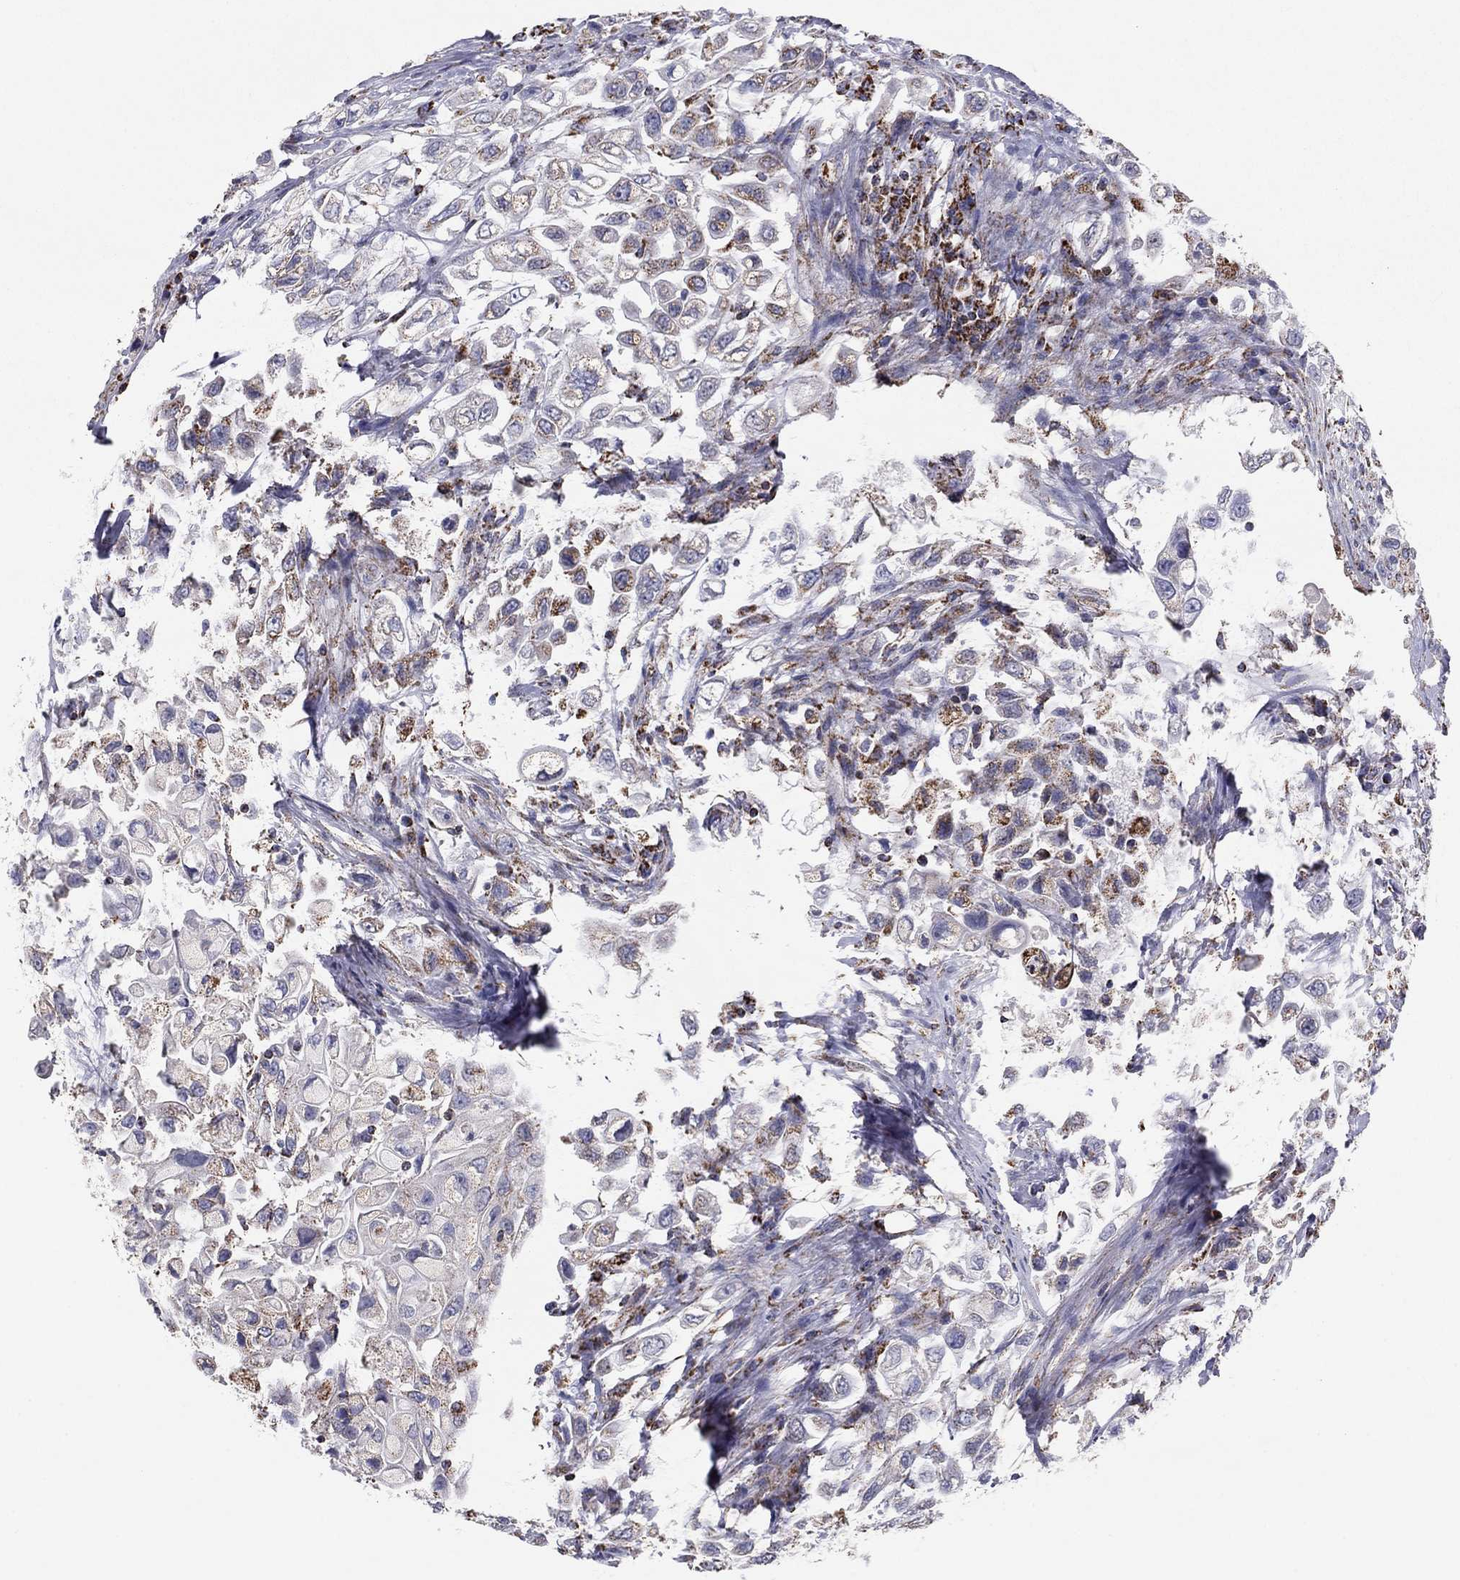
{"staining": {"intensity": "moderate", "quantity": "25%-75%", "location": "cytoplasmic/membranous"}, "tissue": "urothelial cancer", "cell_type": "Tumor cells", "image_type": "cancer", "snomed": [{"axis": "morphology", "description": "Urothelial carcinoma, High grade"}, {"axis": "topography", "description": "Urinary bladder"}], "caption": "This micrograph shows immunohistochemistry (IHC) staining of human urothelial cancer, with medium moderate cytoplasmic/membranous staining in about 25%-75% of tumor cells.", "gene": "NDUFV1", "patient": {"sex": "female", "age": 56}}